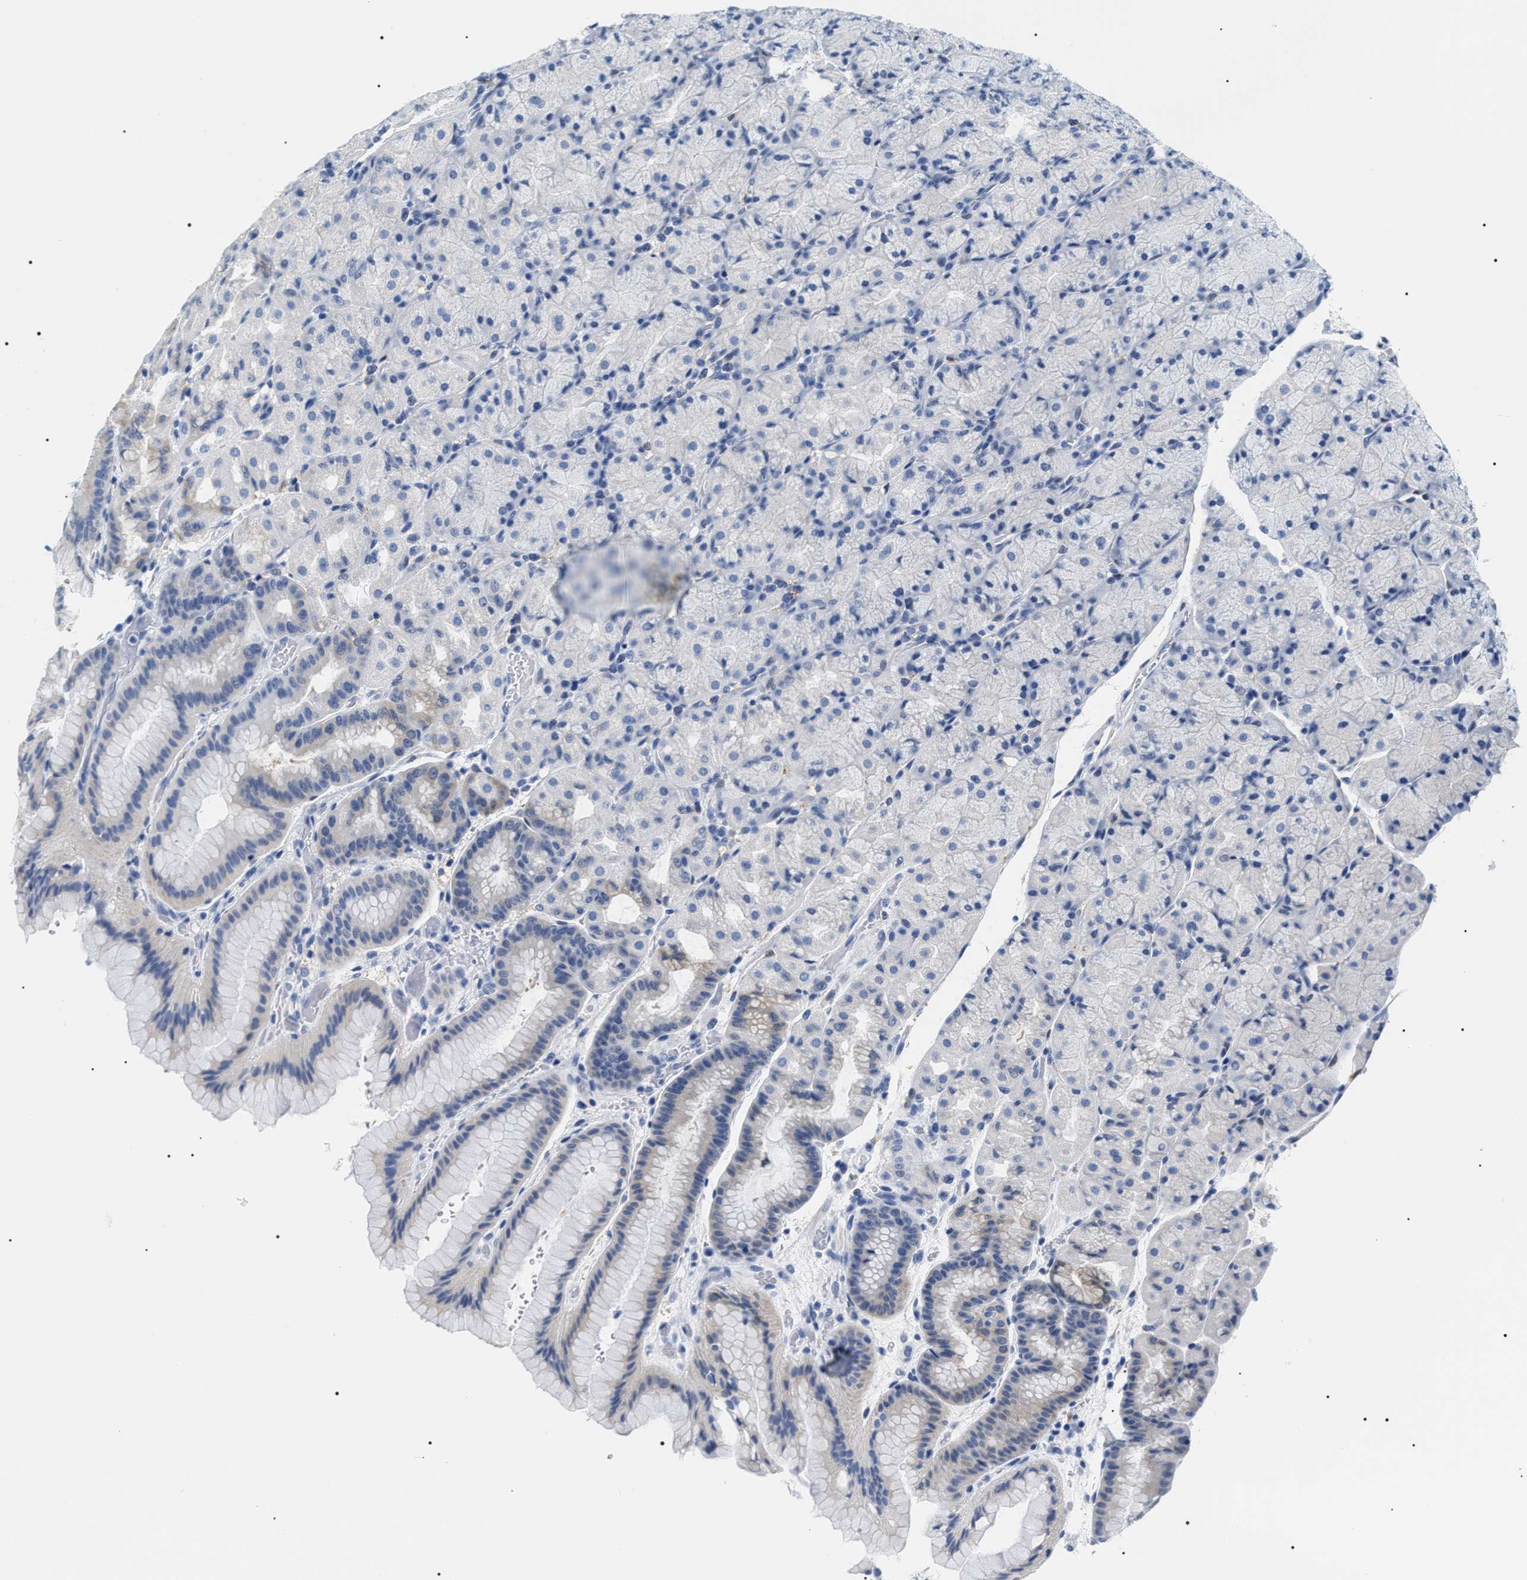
{"staining": {"intensity": "weak", "quantity": "<25%", "location": "cytoplasmic/membranous"}, "tissue": "stomach", "cell_type": "Glandular cells", "image_type": "normal", "snomed": [{"axis": "morphology", "description": "Normal tissue, NOS"}, {"axis": "morphology", "description": "Carcinoid, malignant, NOS"}, {"axis": "topography", "description": "Stomach, upper"}], "caption": "An immunohistochemistry (IHC) histopathology image of benign stomach is shown. There is no staining in glandular cells of stomach. Nuclei are stained in blue.", "gene": "ADH4", "patient": {"sex": "male", "age": 39}}